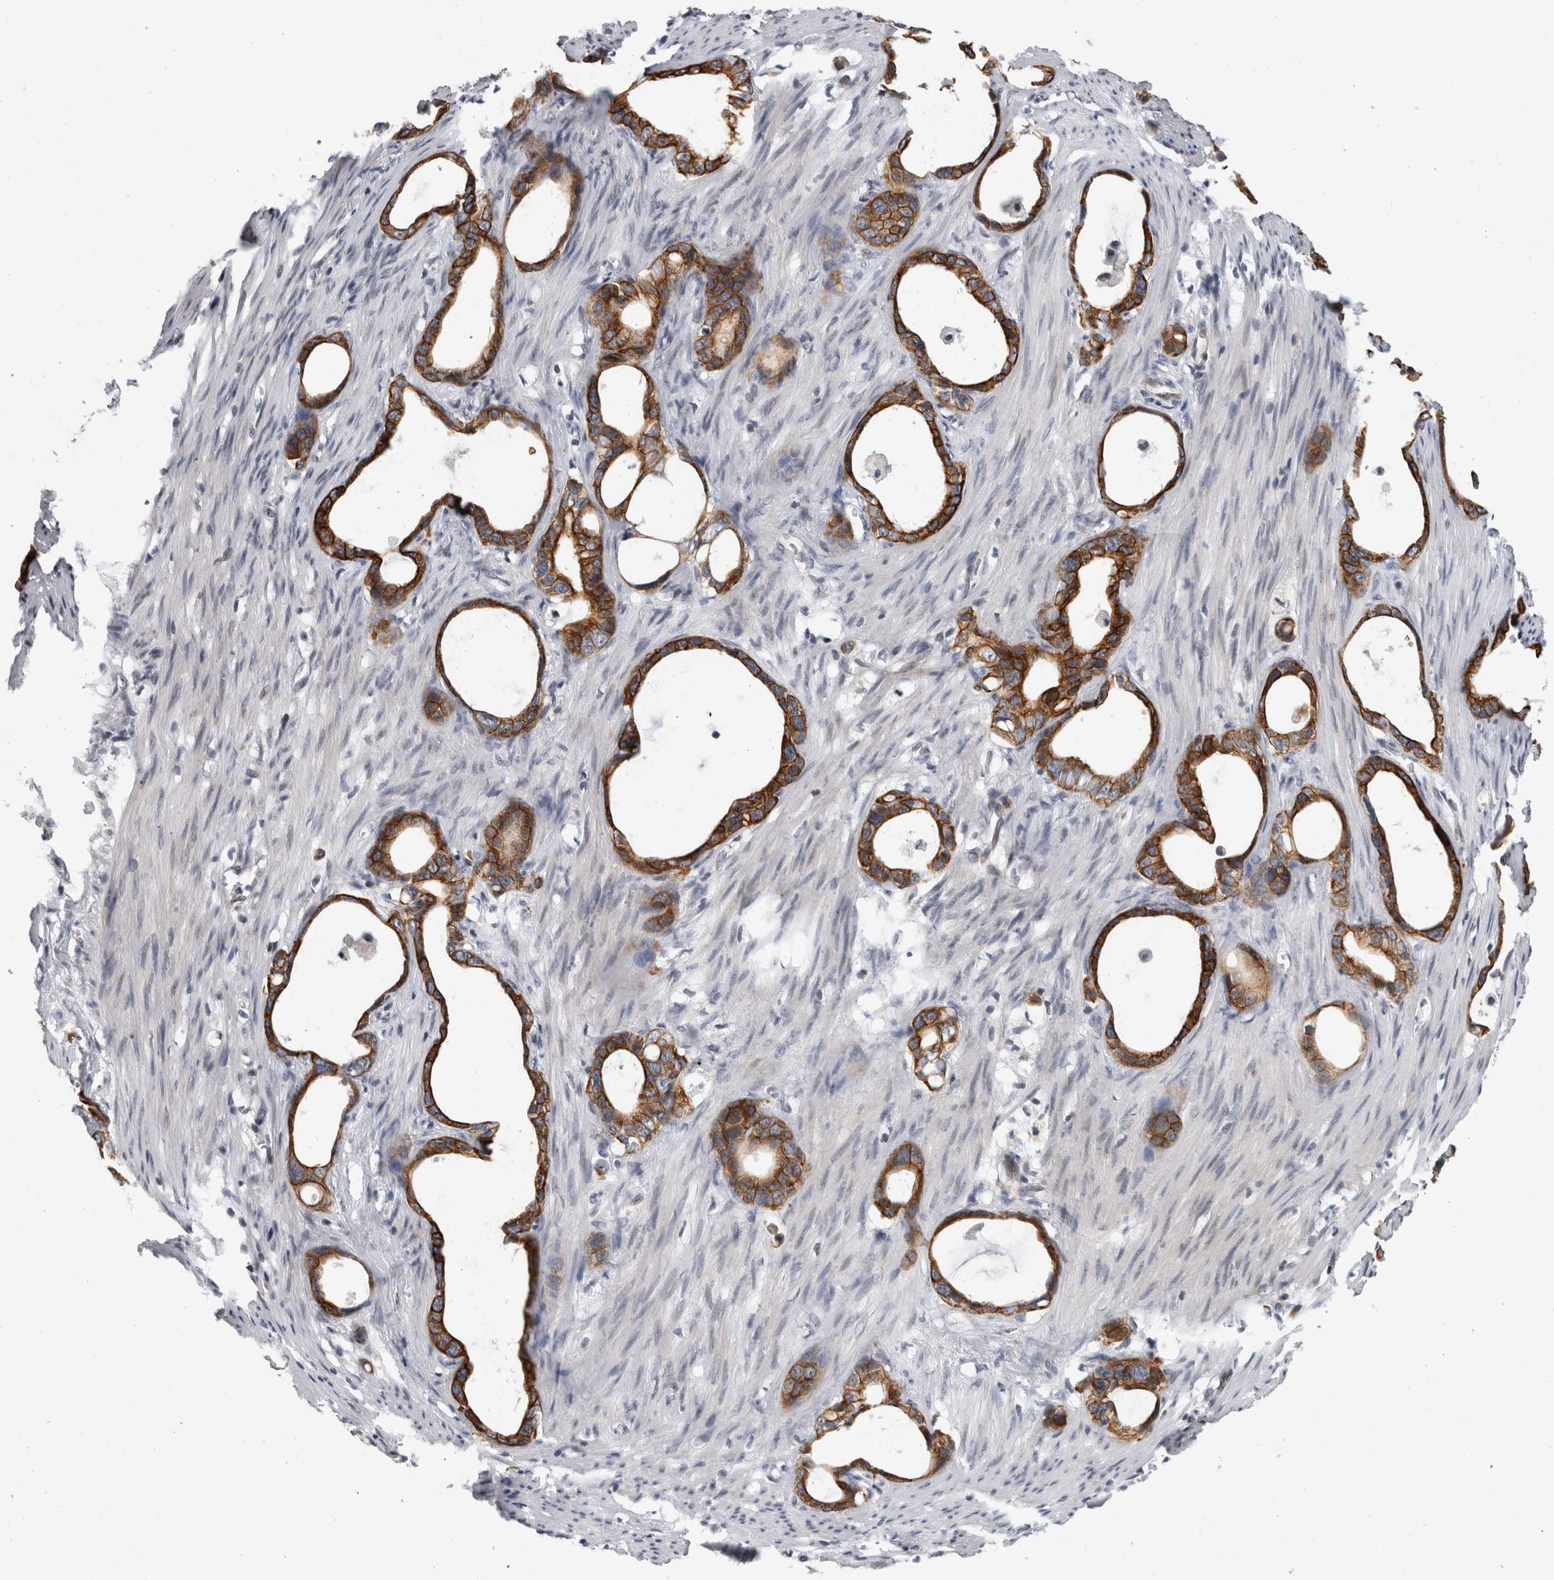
{"staining": {"intensity": "strong", "quantity": ">75%", "location": "cytoplasmic/membranous"}, "tissue": "stomach cancer", "cell_type": "Tumor cells", "image_type": "cancer", "snomed": [{"axis": "morphology", "description": "Adenocarcinoma, NOS"}, {"axis": "topography", "description": "Stomach"}], "caption": "Protein staining reveals strong cytoplasmic/membranous positivity in about >75% of tumor cells in adenocarcinoma (stomach). The staining was performed using DAB (3,3'-diaminobenzidine), with brown indicating positive protein expression. Nuclei are stained blue with hematoxylin.", "gene": "UTP25", "patient": {"sex": "female", "age": 75}}